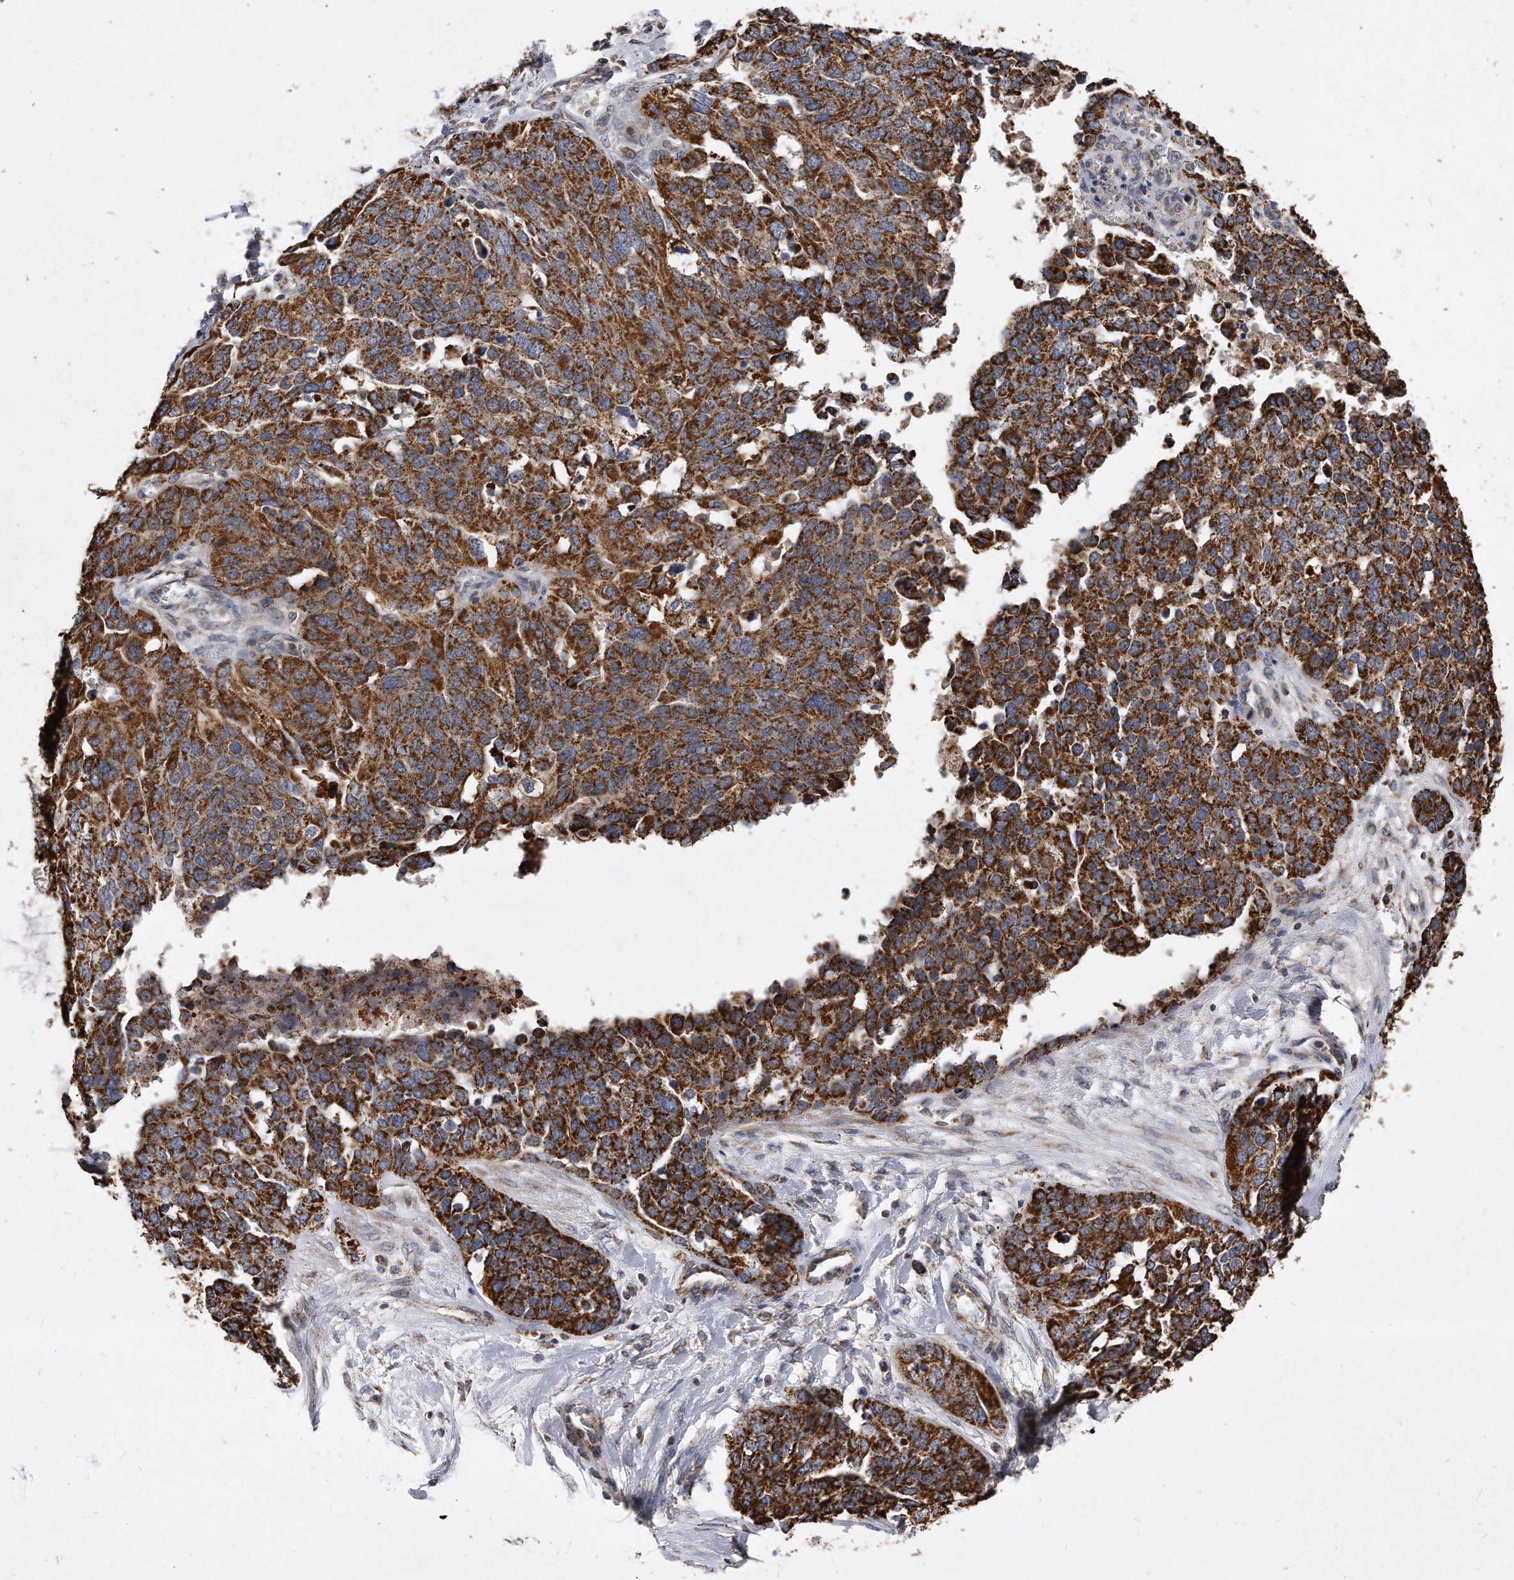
{"staining": {"intensity": "strong", "quantity": ">75%", "location": "cytoplasmic/membranous"}, "tissue": "ovarian cancer", "cell_type": "Tumor cells", "image_type": "cancer", "snomed": [{"axis": "morphology", "description": "Cystadenocarcinoma, serous, NOS"}, {"axis": "topography", "description": "Ovary"}], "caption": "Ovarian cancer (serous cystadenocarcinoma) stained with a brown dye reveals strong cytoplasmic/membranous positive staining in approximately >75% of tumor cells.", "gene": "PPP5C", "patient": {"sex": "female", "age": 44}}